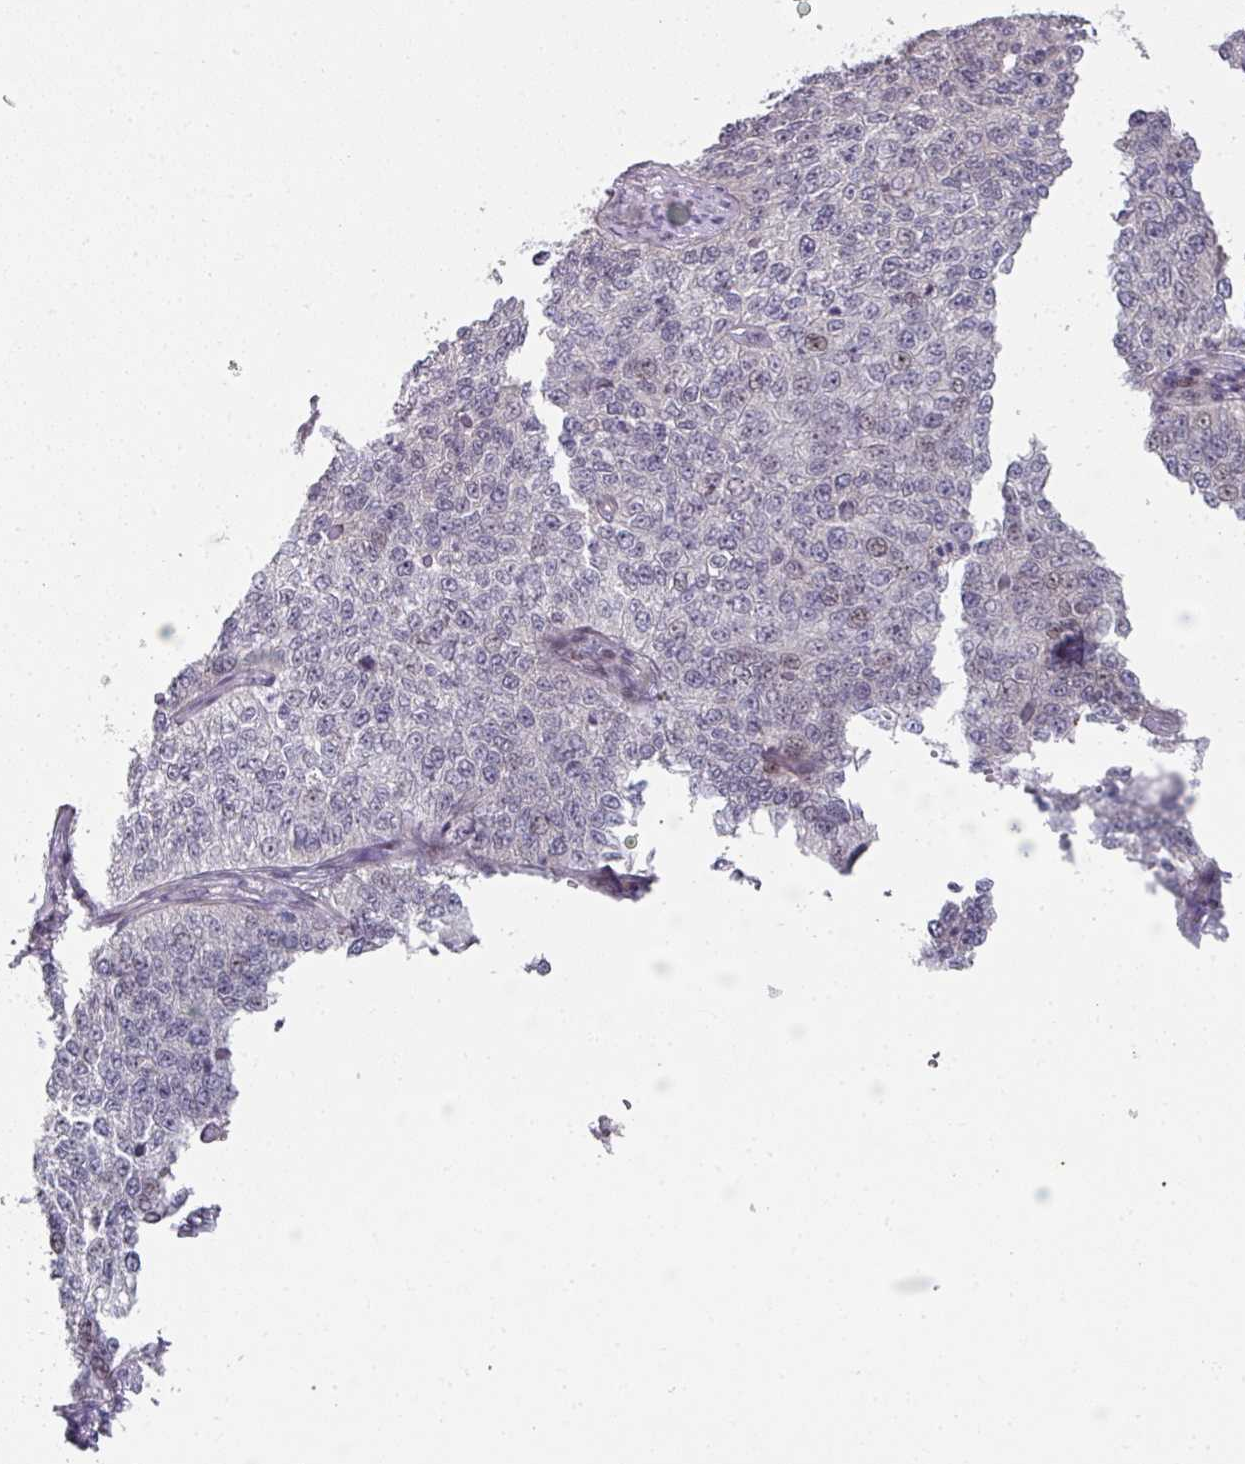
{"staining": {"intensity": "negative", "quantity": "none", "location": "none"}, "tissue": "cervical cancer", "cell_type": "Tumor cells", "image_type": "cancer", "snomed": [{"axis": "morphology", "description": "Squamous cell carcinoma, NOS"}, {"axis": "topography", "description": "Cervix"}], "caption": "This is an immunohistochemistry (IHC) image of cervical cancer (squamous cell carcinoma). There is no staining in tumor cells.", "gene": "TMCC1", "patient": {"sex": "female", "age": 35}}